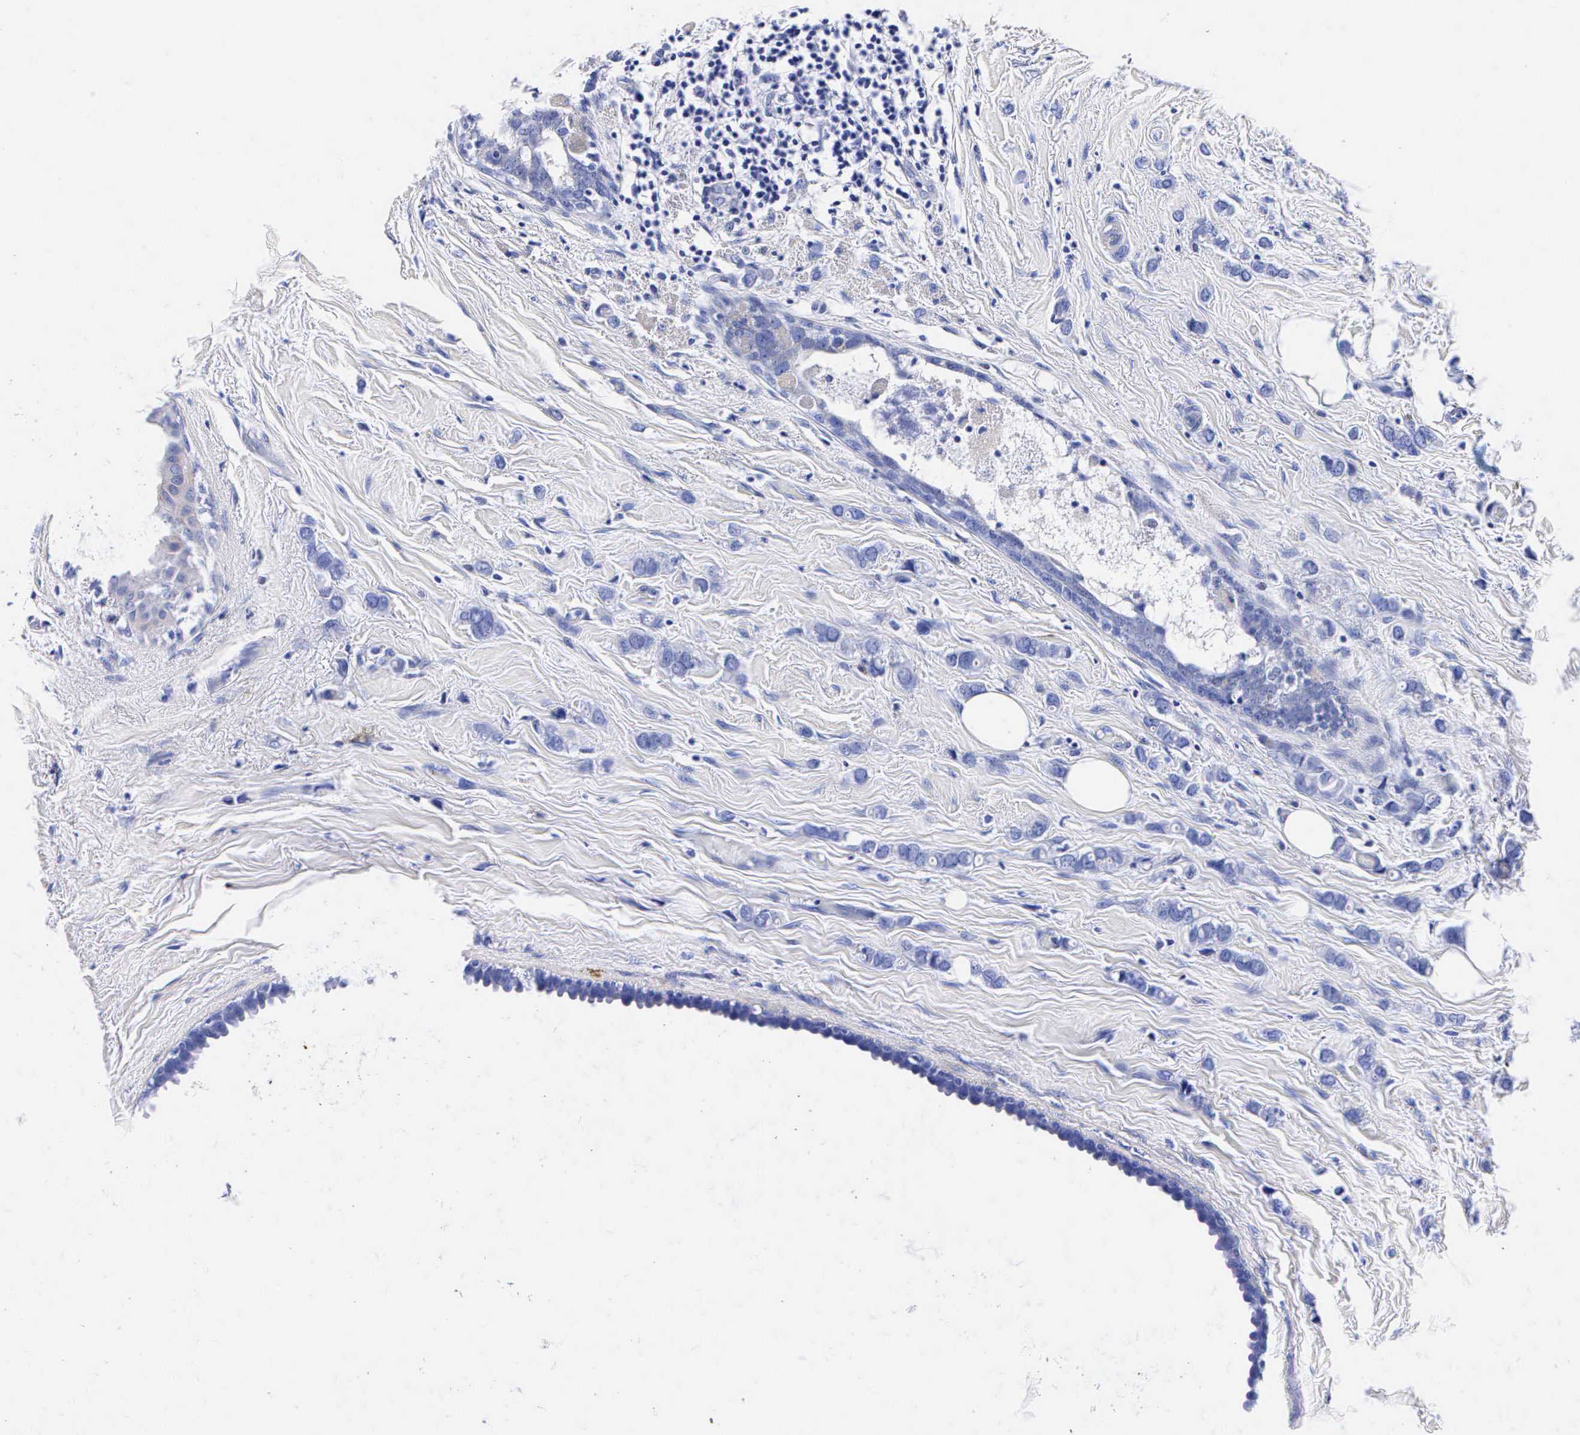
{"staining": {"intensity": "negative", "quantity": "none", "location": "none"}, "tissue": "breast cancer", "cell_type": "Tumor cells", "image_type": "cancer", "snomed": [{"axis": "morphology", "description": "Duct carcinoma"}, {"axis": "topography", "description": "Breast"}], "caption": "Protein analysis of breast infiltrating ductal carcinoma displays no significant expression in tumor cells.", "gene": "ENO2", "patient": {"sex": "female", "age": 72}}